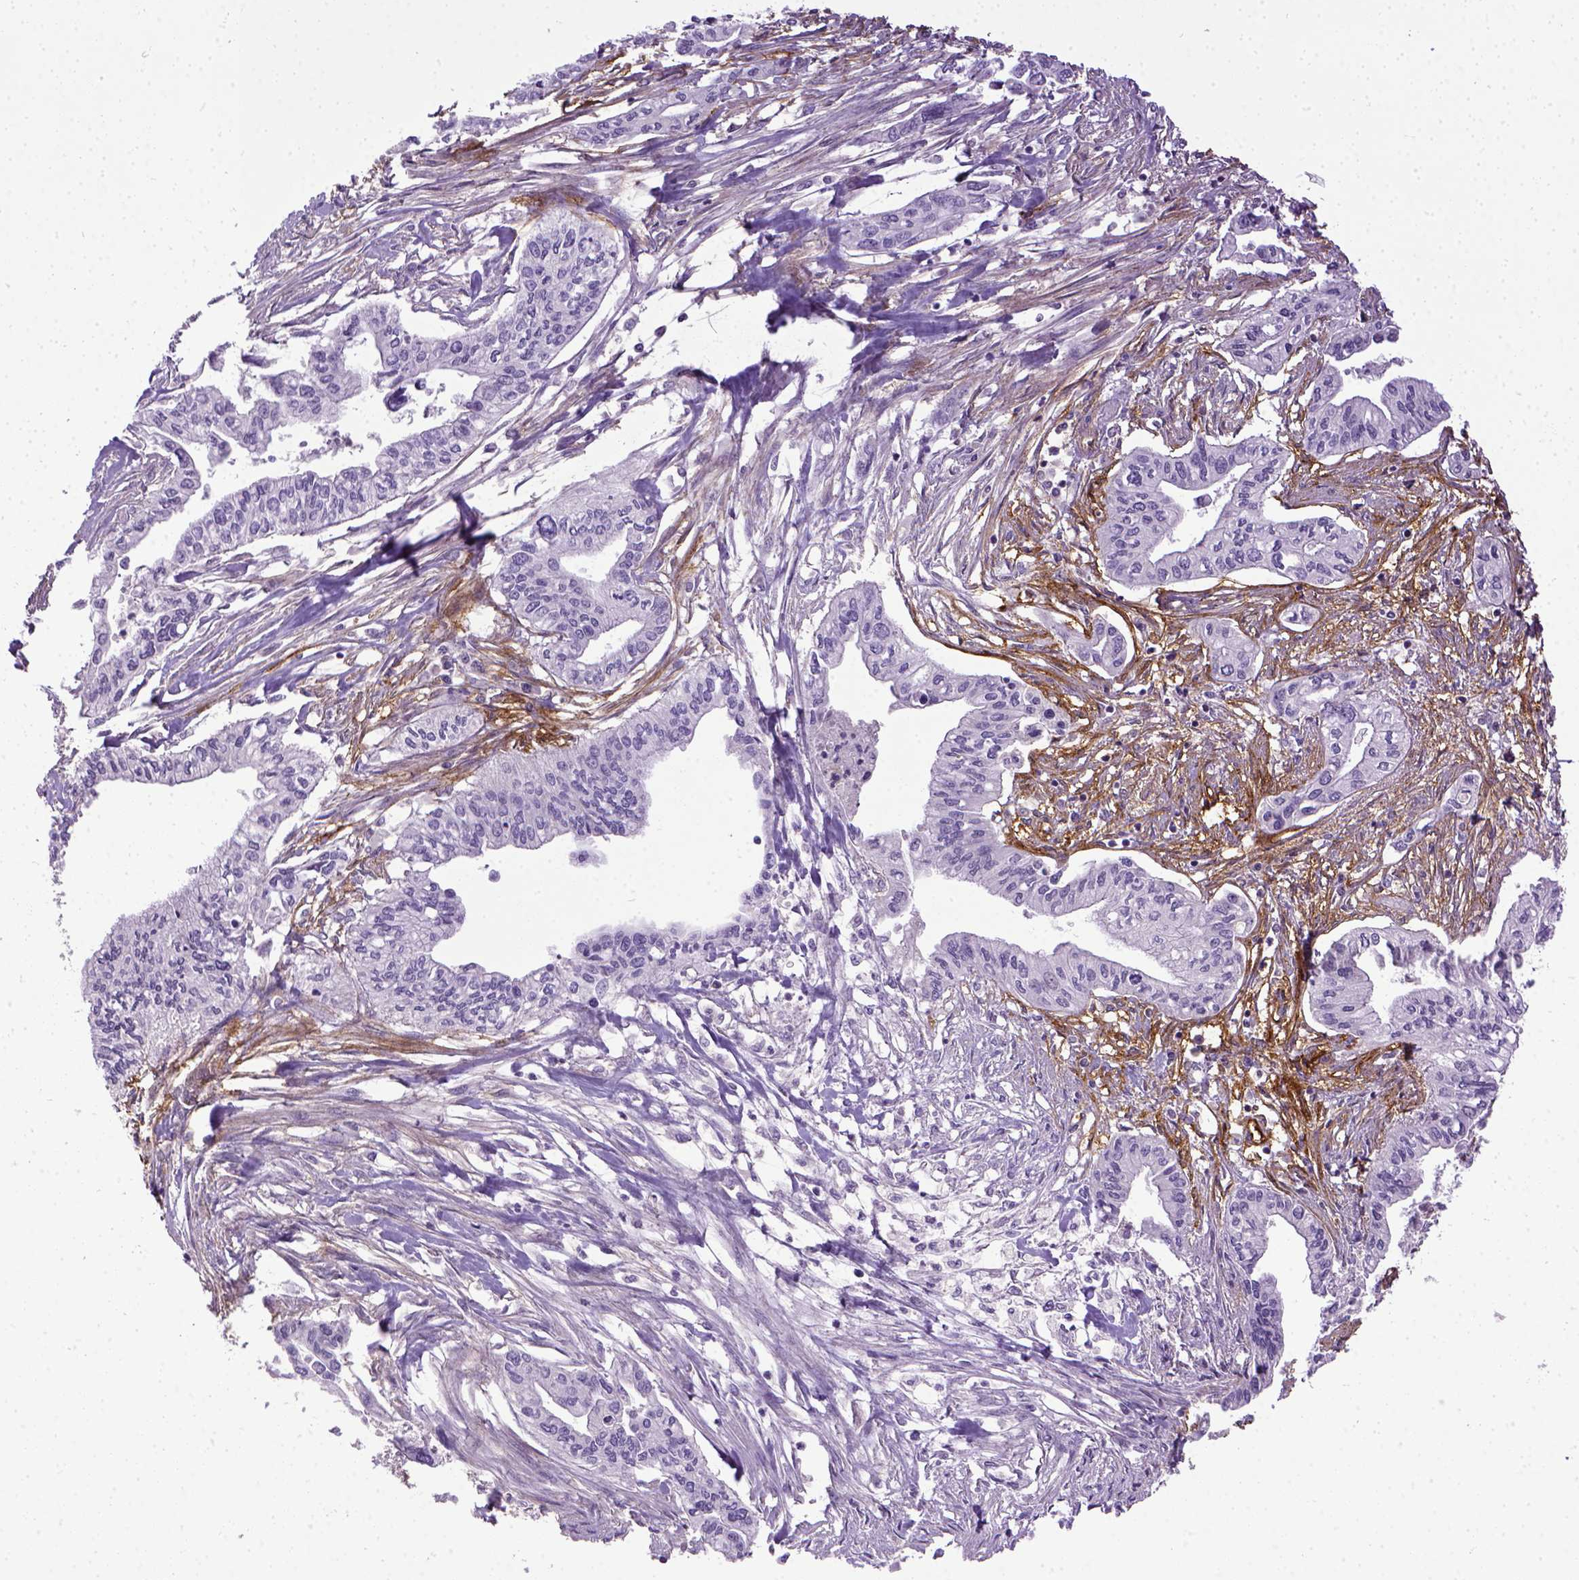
{"staining": {"intensity": "negative", "quantity": "none", "location": "none"}, "tissue": "pancreatic cancer", "cell_type": "Tumor cells", "image_type": "cancer", "snomed": [{"axis": "morphology", "description": "Adenocarcinoma, NOS"}, {"axis": "topography", "description": "Pancreas"}], "caption": "Immunohistochemistry photomicrograph of pancreatic adenocarcinoma stained for a protein (brown), which demonstrates no staining in tumor cells.", "gene": "ENG", "patient": {"sex": "male", "age": 60}}